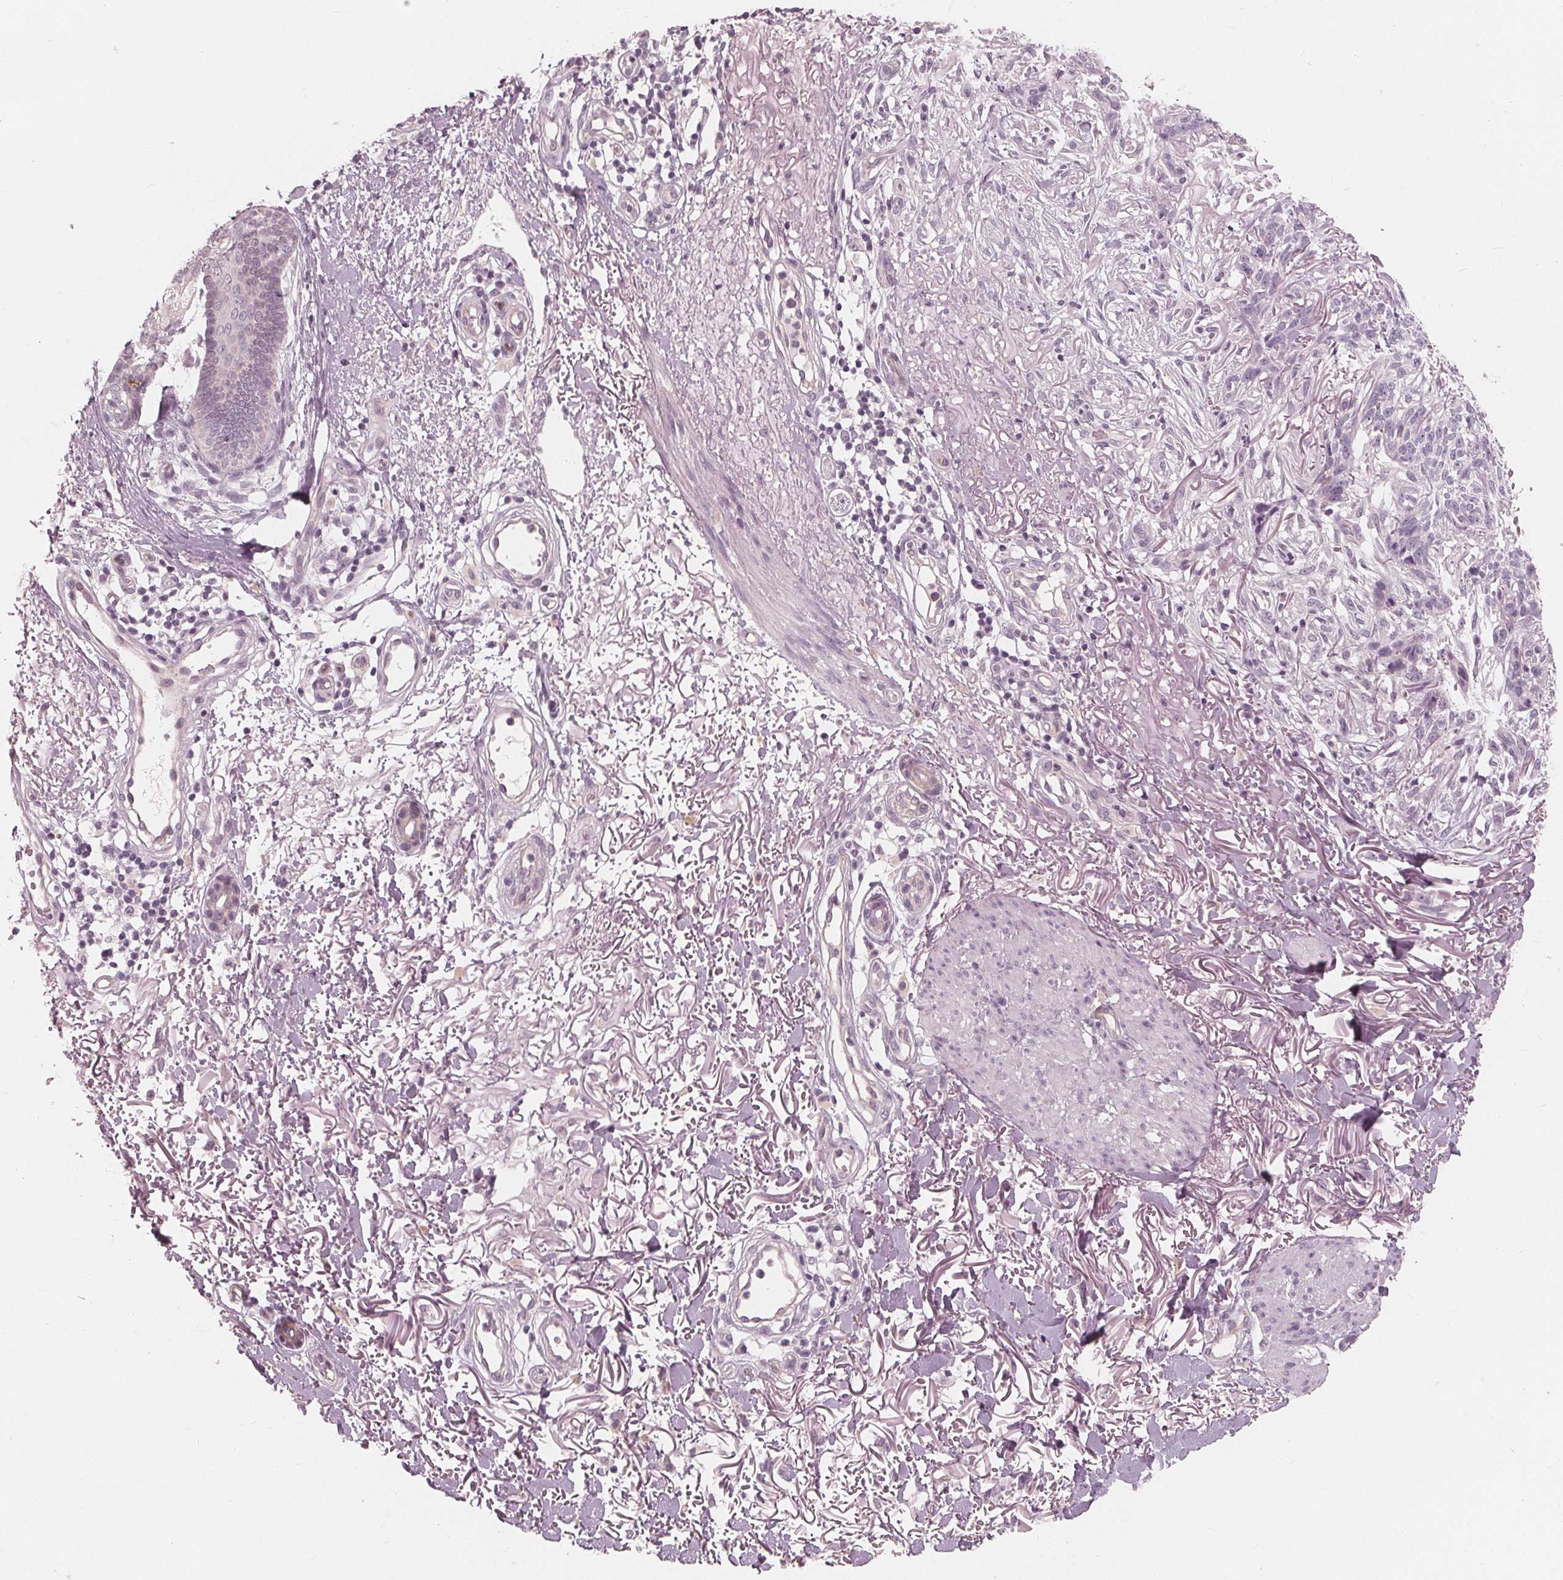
{"staining": {"intensity": "negative", "quantity": "none", "location": "none"}, "tissue": "skin cancer", "cell_type": "Tumor cells", "image_type": "cancer", "snomed": [{"axis": "morphology", "description": "Basal cell carcinoma"}, {"axis": "topography", "description": "Skin"}], "caption": "A micrograph of skin basal cell carcinoma stained for a protein displays no brown staining in tumor cells. The staining is performed using DAB brown chromogen with nuclei counter-stained in using hematoxylin.", "gene": "SAT2", "patient": {"sex": "male", "age": 74}}